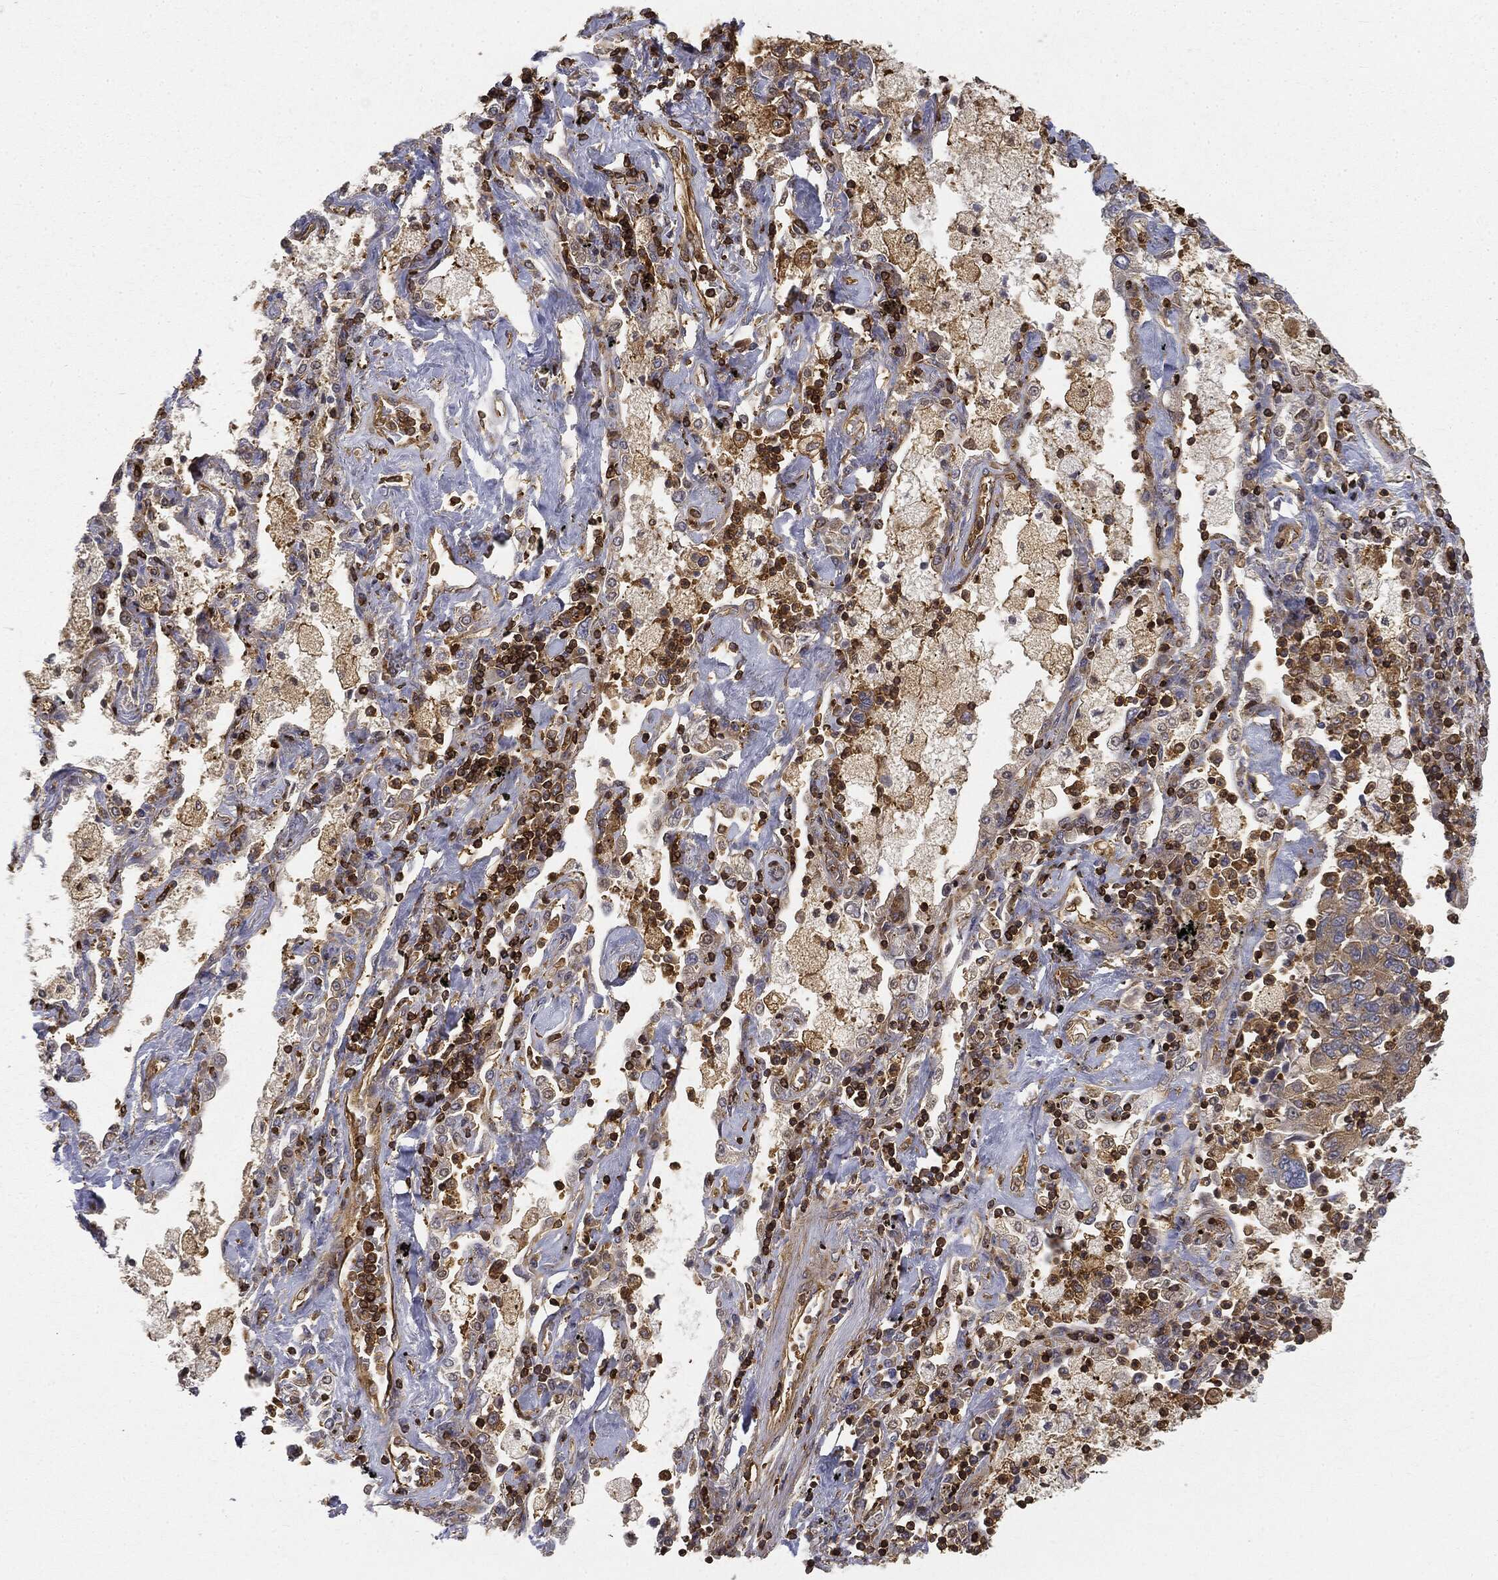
{"staining": {"intensity": "moderate", "quantity": "25%-75%", "location": "cytoplasmic/membranous"}, "tissue": "lung cancer", "cell_type": "Tumor cells", "image_type": "cancer", "snomed": [{"axis": "morphology", "description": "Adenocarcinoma, NOS"}, {"axis": "topography", "description": "Lung"}], "caption": "High-power microscopy captured an immunohistochemistry (IHC) photomicrograph of lung adenocarcinoma, revealing moderate cytoplasmic/membranous expression in approximately 25%-75% of tumor cells.", "gene": "WDR1", "patient": {"sex": "female", "age": 57}}